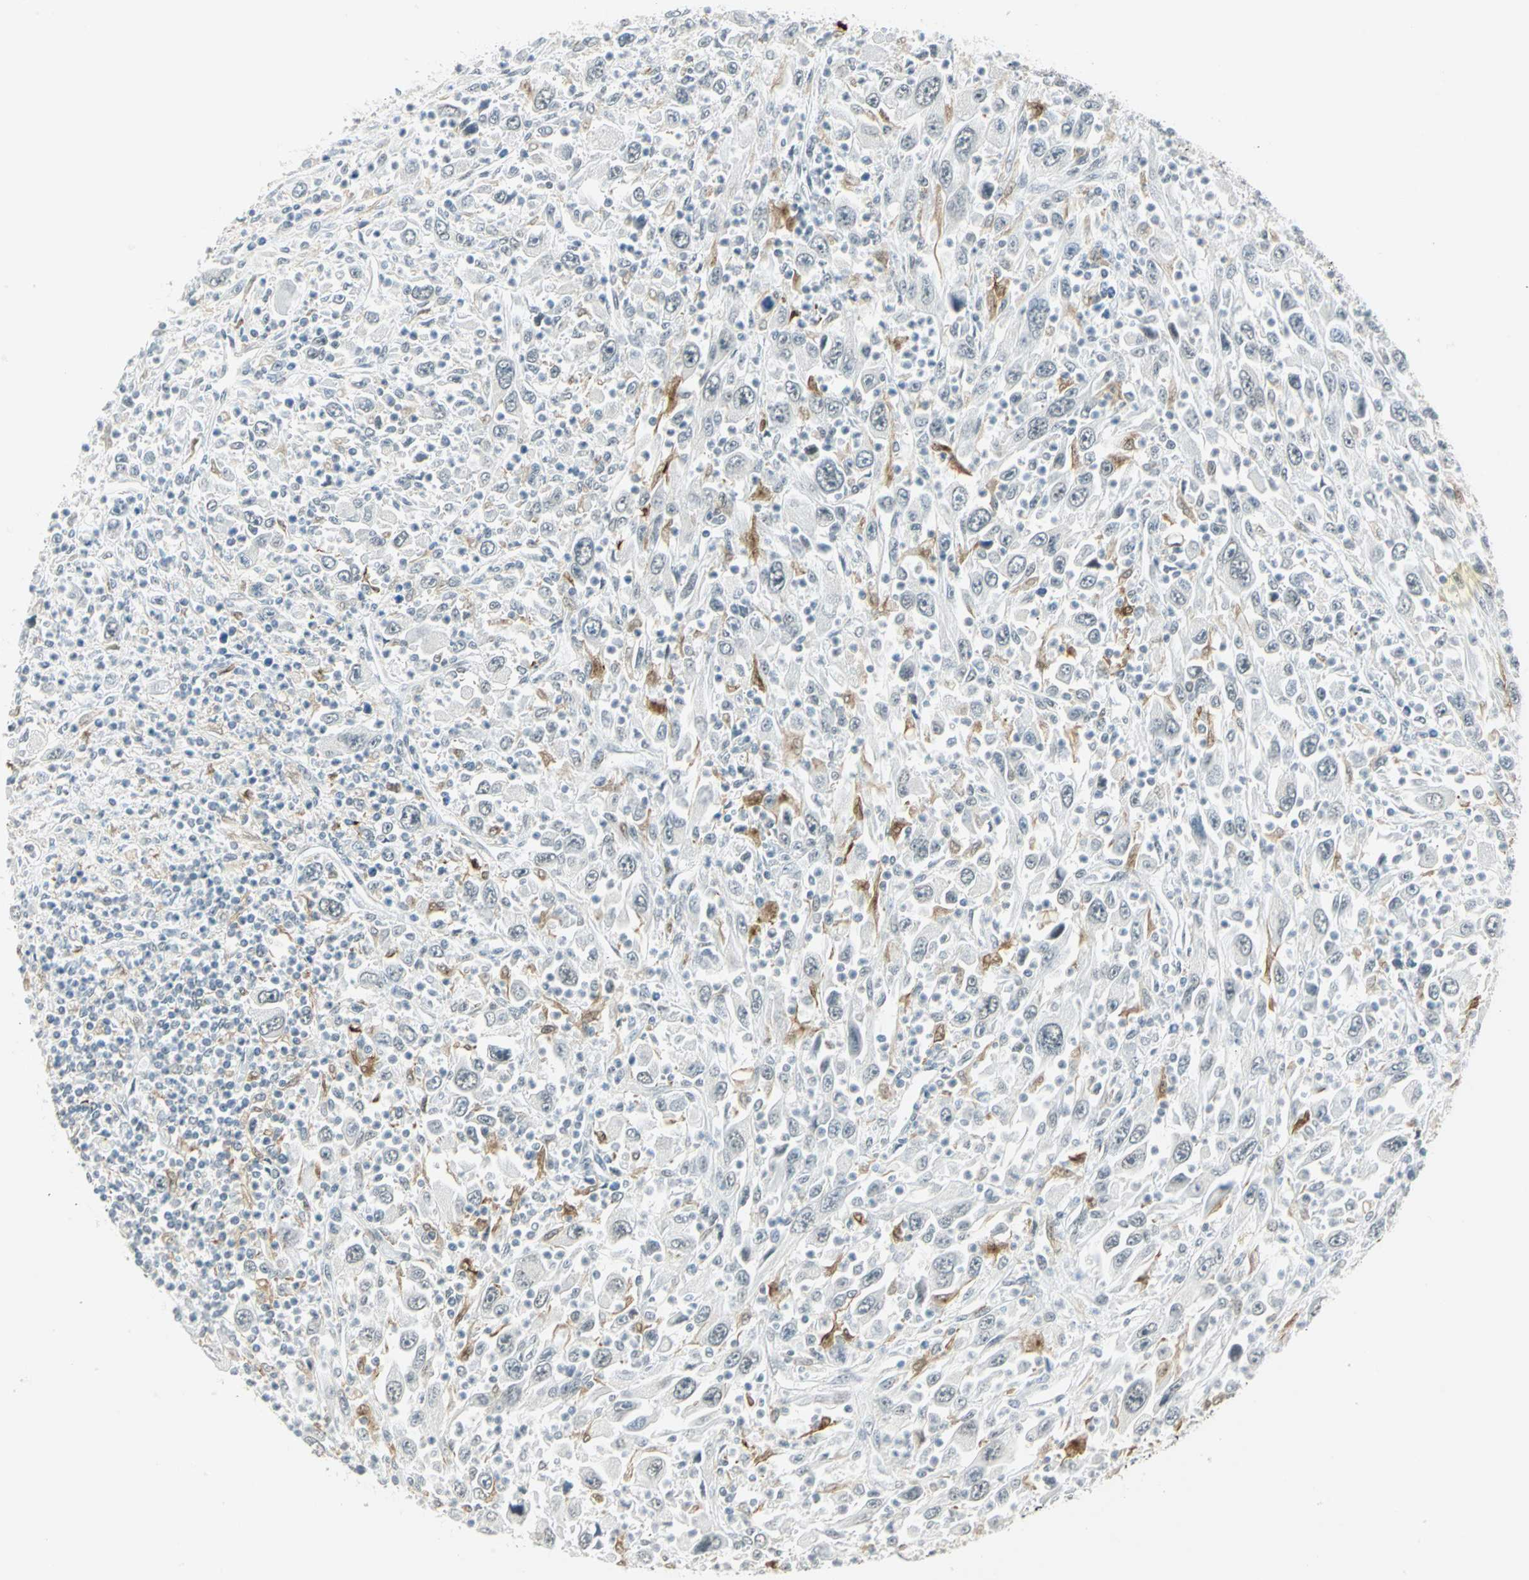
{"staining": {"intensity": "negative", "quantity": "none", "location": "none"}, "tissue": "melanoma", "cell_type": "Tumor cells", "image_type": "cancer", "snomed": [{"axis": "morphology", "description": "Malignant melanoma, Metastatic site"}, {"axis": "topography", "description": "Skin"}], "caption": "Immunohistochemistry image of malignant melanoma (metastatic site) stained for a protein (brown), which reveals no staining in tumor cells.", "gene": "MTMR10", "patient": {"sex": "female", "age": 56}}